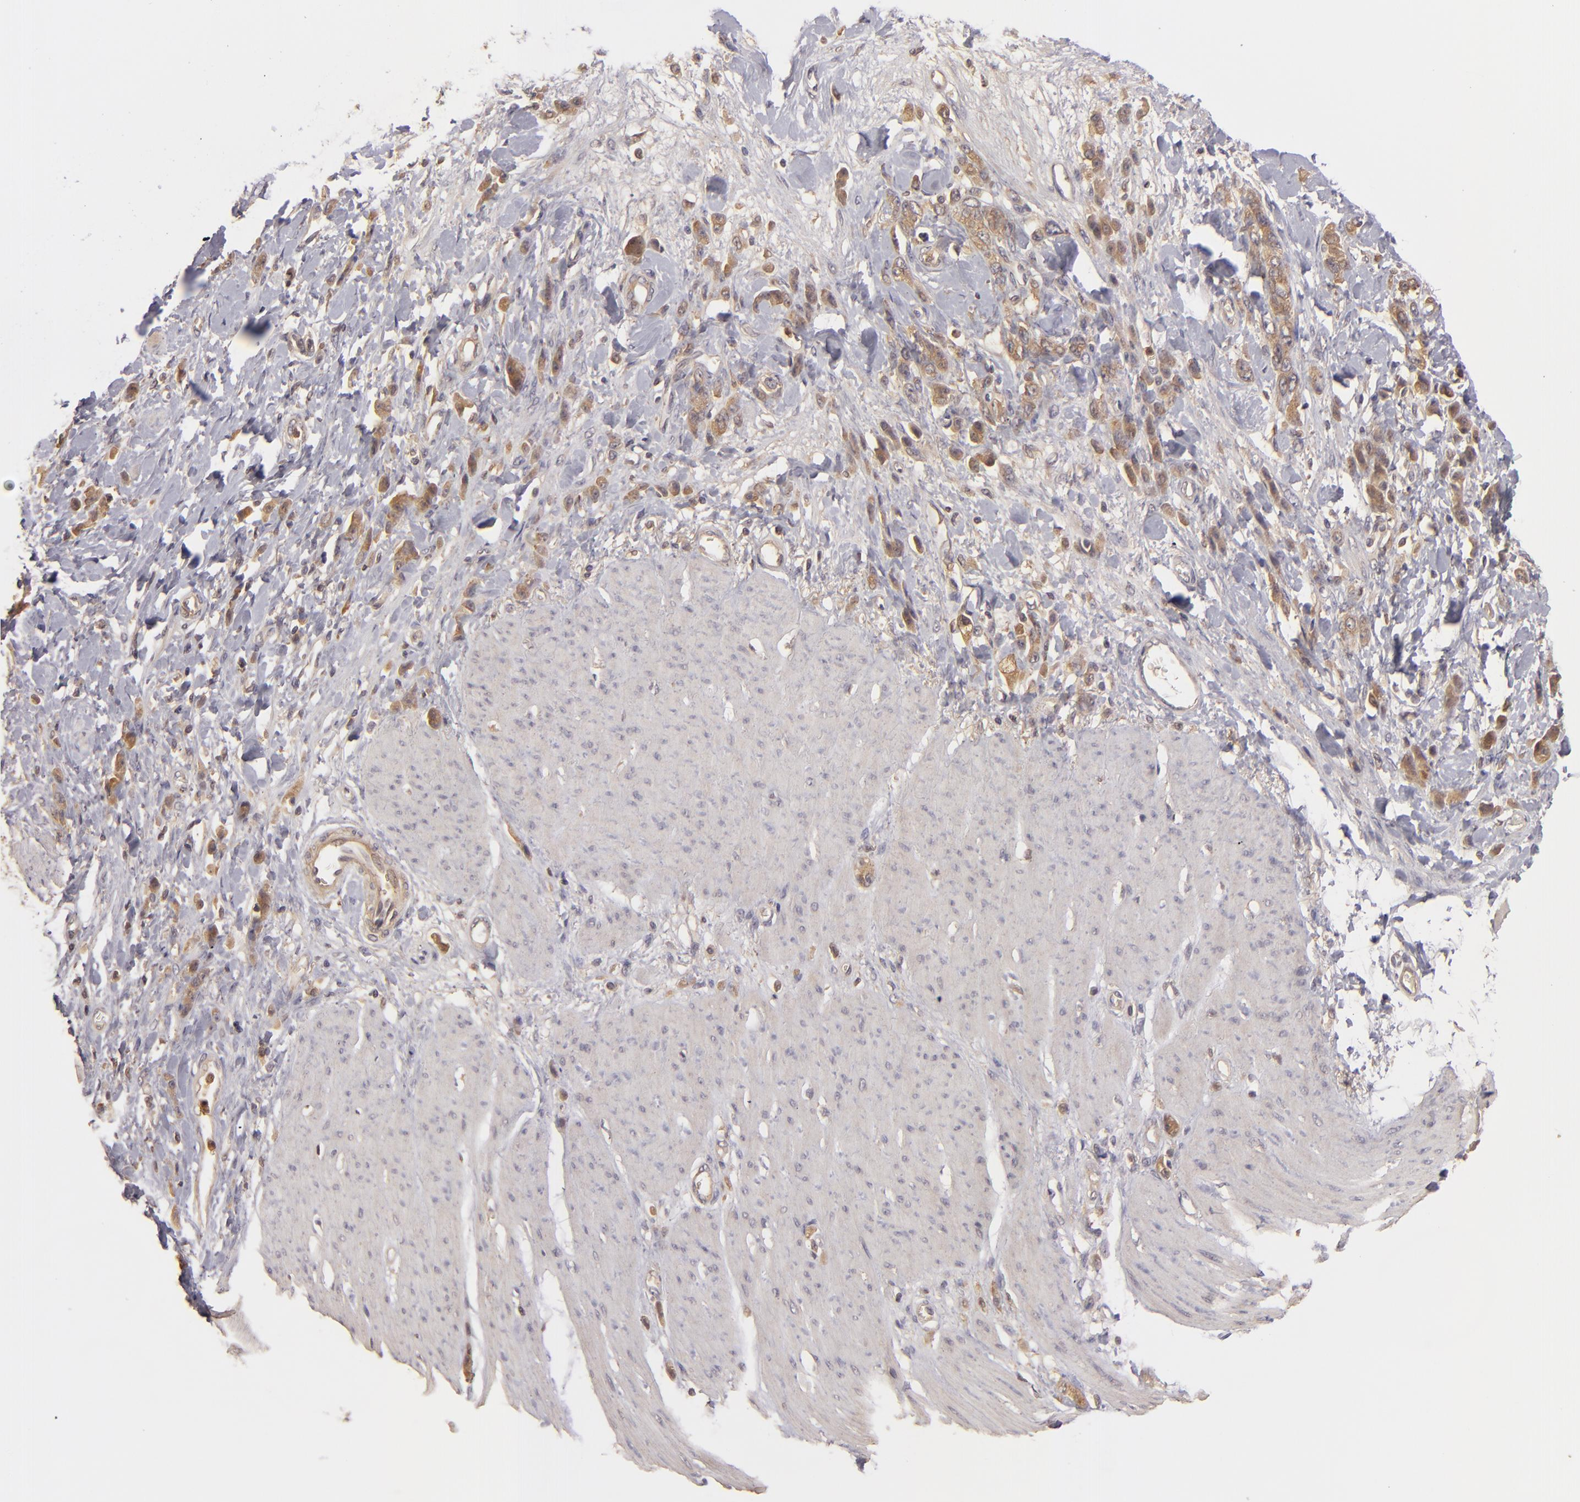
{"staining": {"intensity": "strong", "quantity": ">75%", "location": "cytoplasmic/membranous"}, "tissue": "stomach cancer", "cell_type": "Tumor cells", "image_type": "cancer", "snomed": [{"axis": "morphology", "description": "Normal tissue, NOS"}, {"axis": "morphology", "description": "Adenocarcinoma, NOS"}, {"axis": "topography", "description": "Stomach"}], "caption": "Tumor cells show high levels of strong cytoplasmic/membranous staining in about >75% of cells in adenocarcinoma (stomach).", "gene": "PRKCD", "patient": {"sex": "male", "age": 82}}